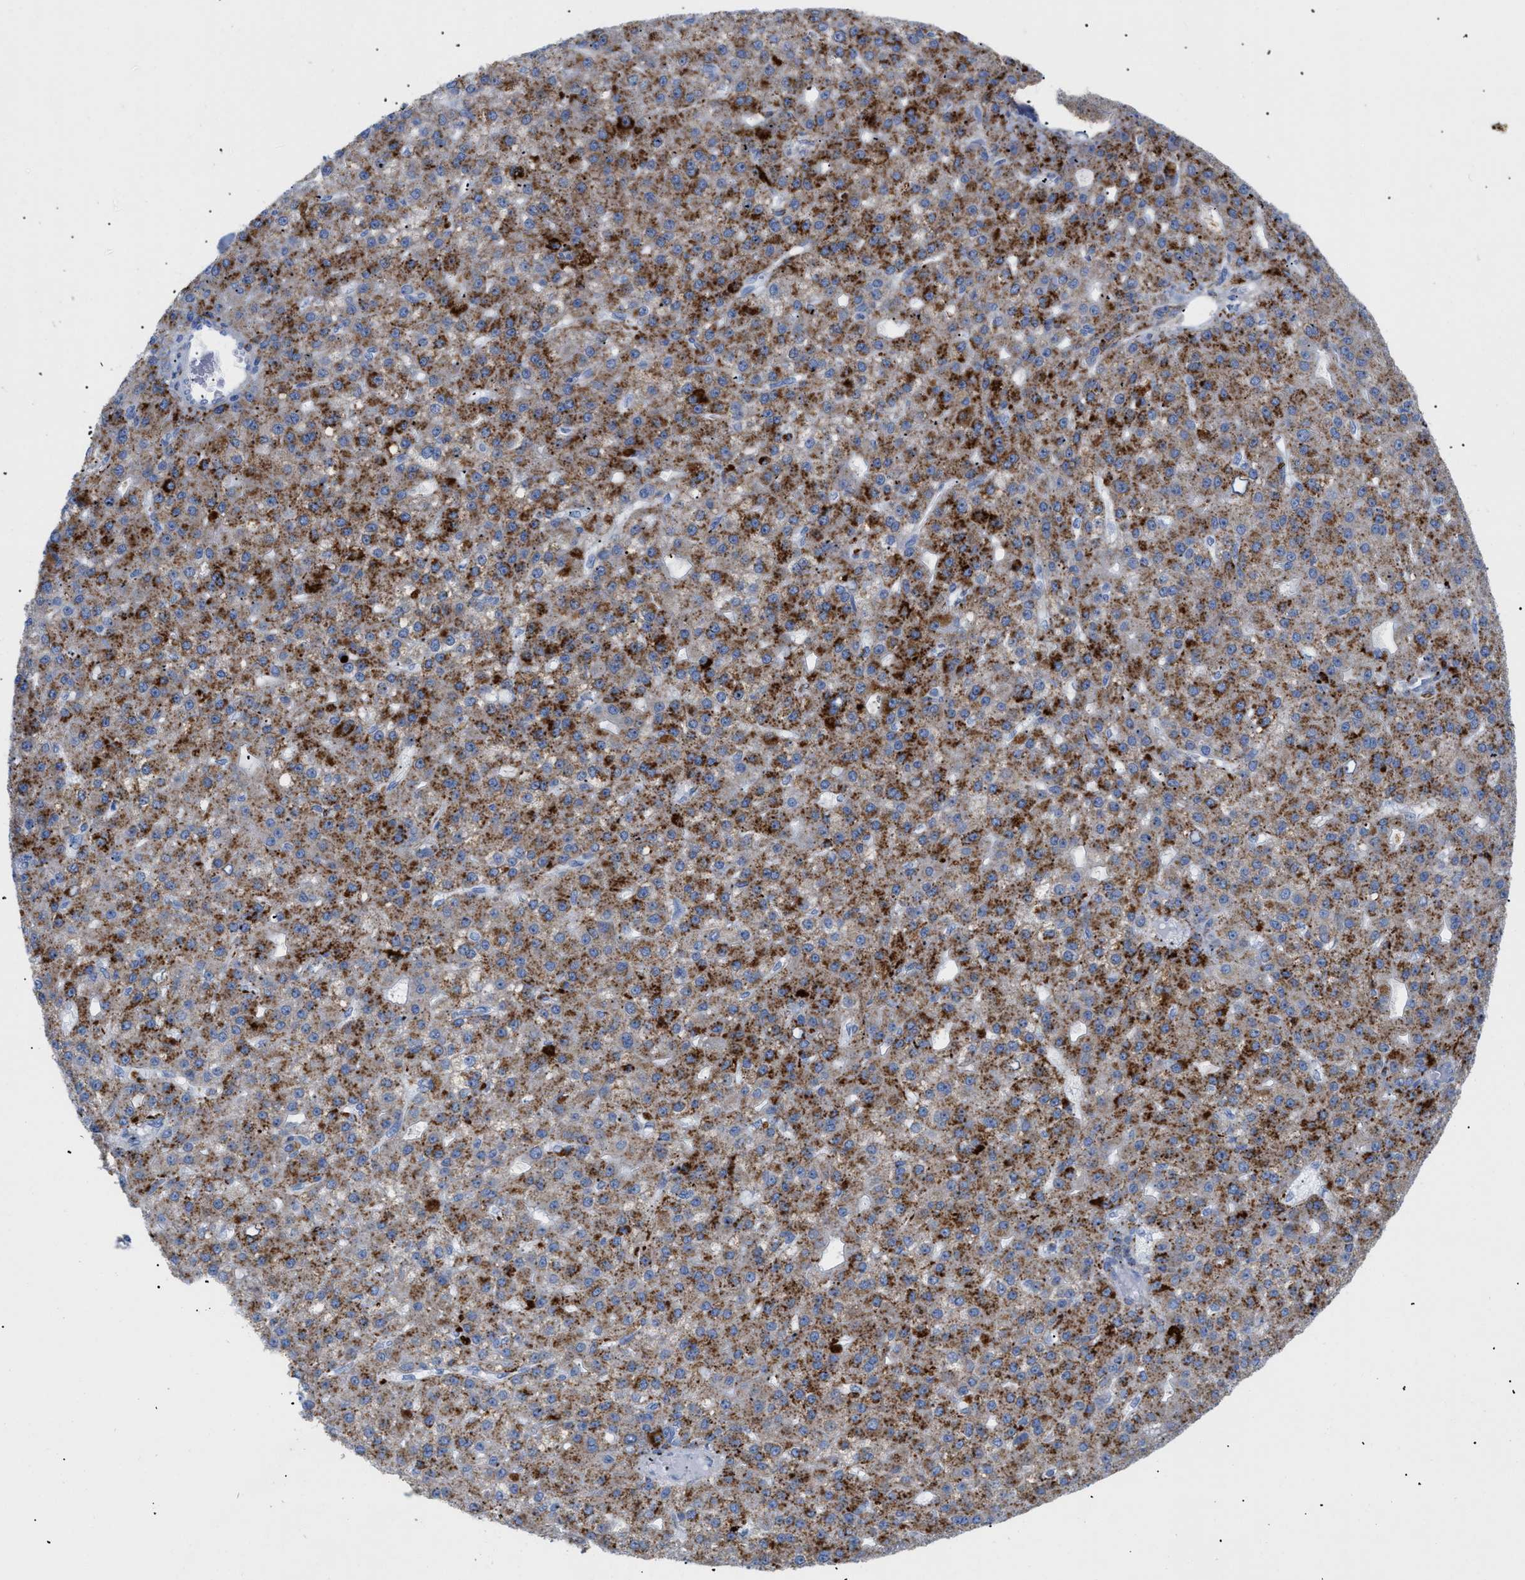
{"staining": {"intensity": "moderate", "quantity": ">75%", "location": "cytoplasmic/membranous"}, "tissue": "liver cancer", "cell_type": "Tumor cells", "image_type": "cancer", "snomed": [{"axis": "morphology", "description": "Carcinoma, Hepatocellular, NOS"}, {"axis": "topography", "description": "Liver"}], "caption": "The image exhibits staining of liver cancer, revealing moderate cytoplasmic/membranous protein positivity (brown color) within tumor cells. (Brightfield microscopy of DAB IHC at high magnification).", "gene": "DRAM2", "patient": {"sex": "male", "age": 67}}